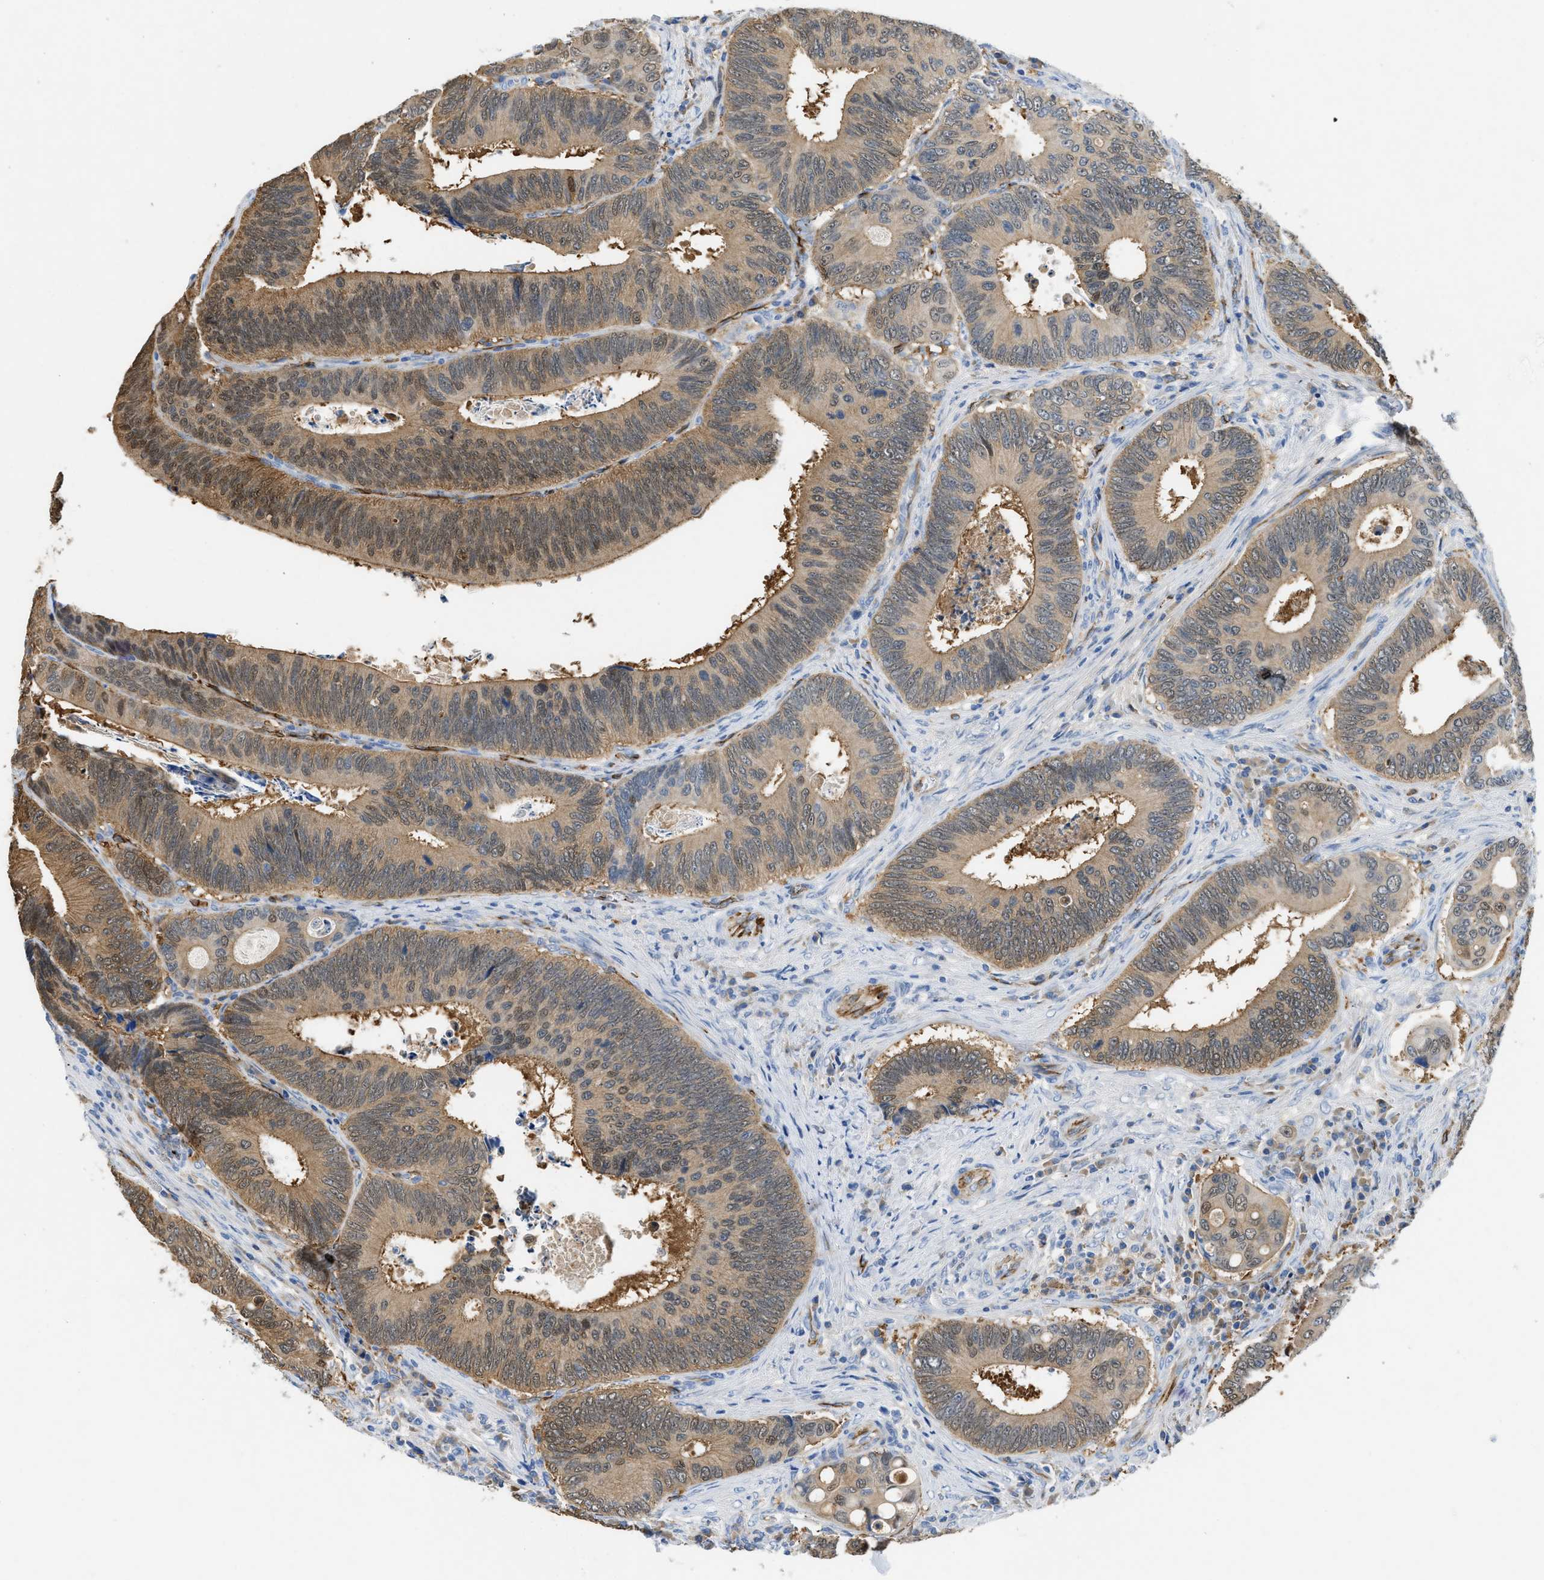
{"staining": {"intensity": "moderate", "quantity": ">75%", "location": "cytoplasmic/membranous,nuclear"}, "tissue": "colorectal cancer", "cell_type": "Tumor cells", "image_type": "cancer", "snomed": [{"axis": "morphology", "description": "Inflammation, NOS"}, {"axis": "morphology", "description": "Adenocarcinoma, NOS"}, {"axis": "topography", "description": "Colon"}], "caption": "Immunohistochemistry (IHC) (DAB (3,3'-diaminobenzidine)) staining of human adenocarcinoma (colorectal) displays moderate cytoplasmic/membranous and nuclear protein staining in approximately >75% of tumor cells.", "gene": "SPEG", "patient": {"sex": "male", "age": 72}}